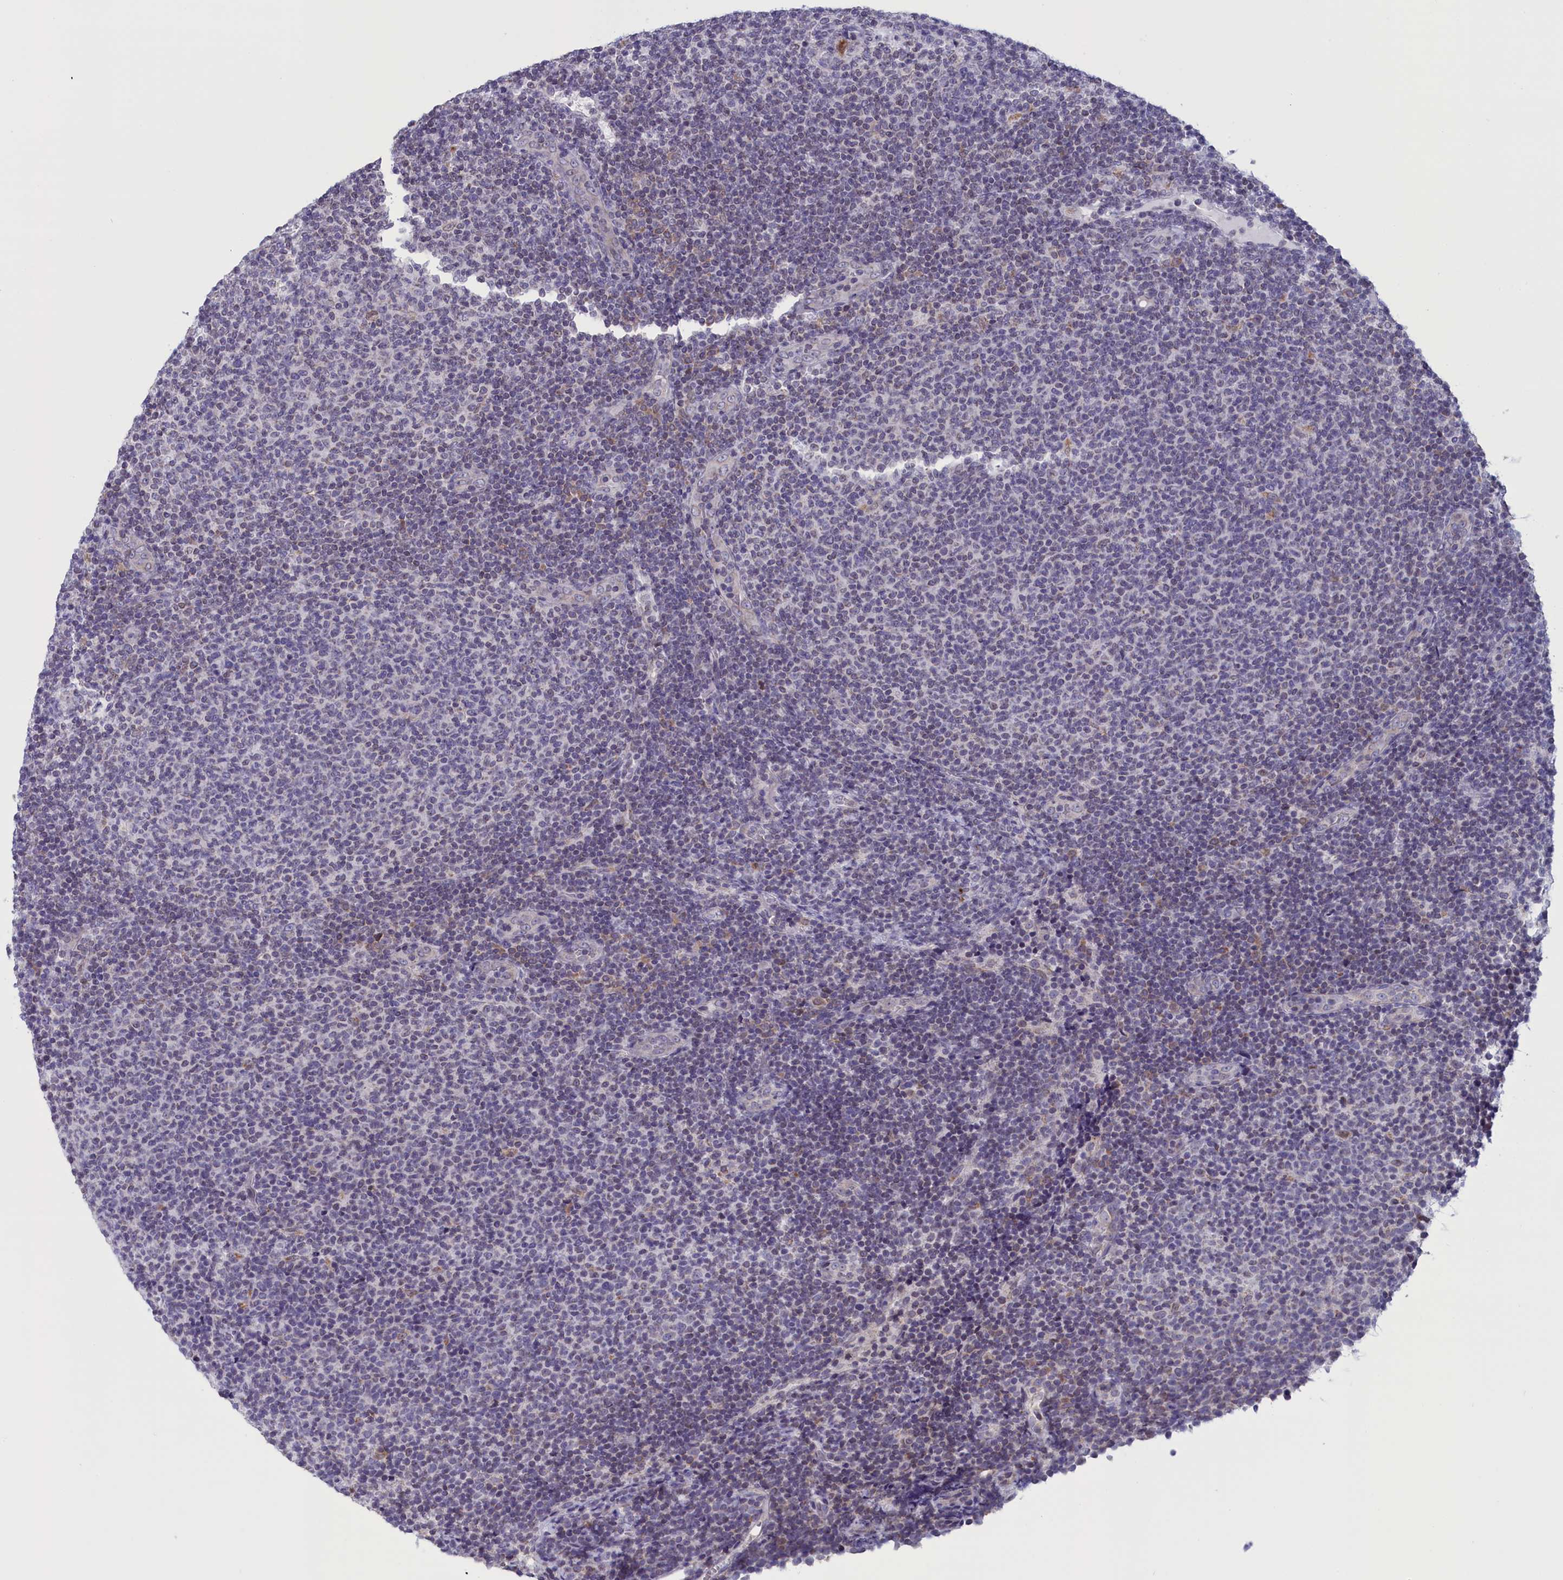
{"staining": {"intensity": "negative", "quantity": "none", "location": "none"}, "tissue": "lymphoma", "cell_type": "Tumor cells", "image_type": "cancer", "snomed": [{"axis": "morphology", "description": "Malignant lymphoma, non-Hodgkin's type, Low grade"}, {"axis": "topography", "description": "Lymph node"}], "caption": "Image shows no significant protein expression in tumor cells of malignant lymphoma, non-Hodgkin's type (low-grade).", "gene": "PARS2", "patient": {"sex": "male", "age": 66}}